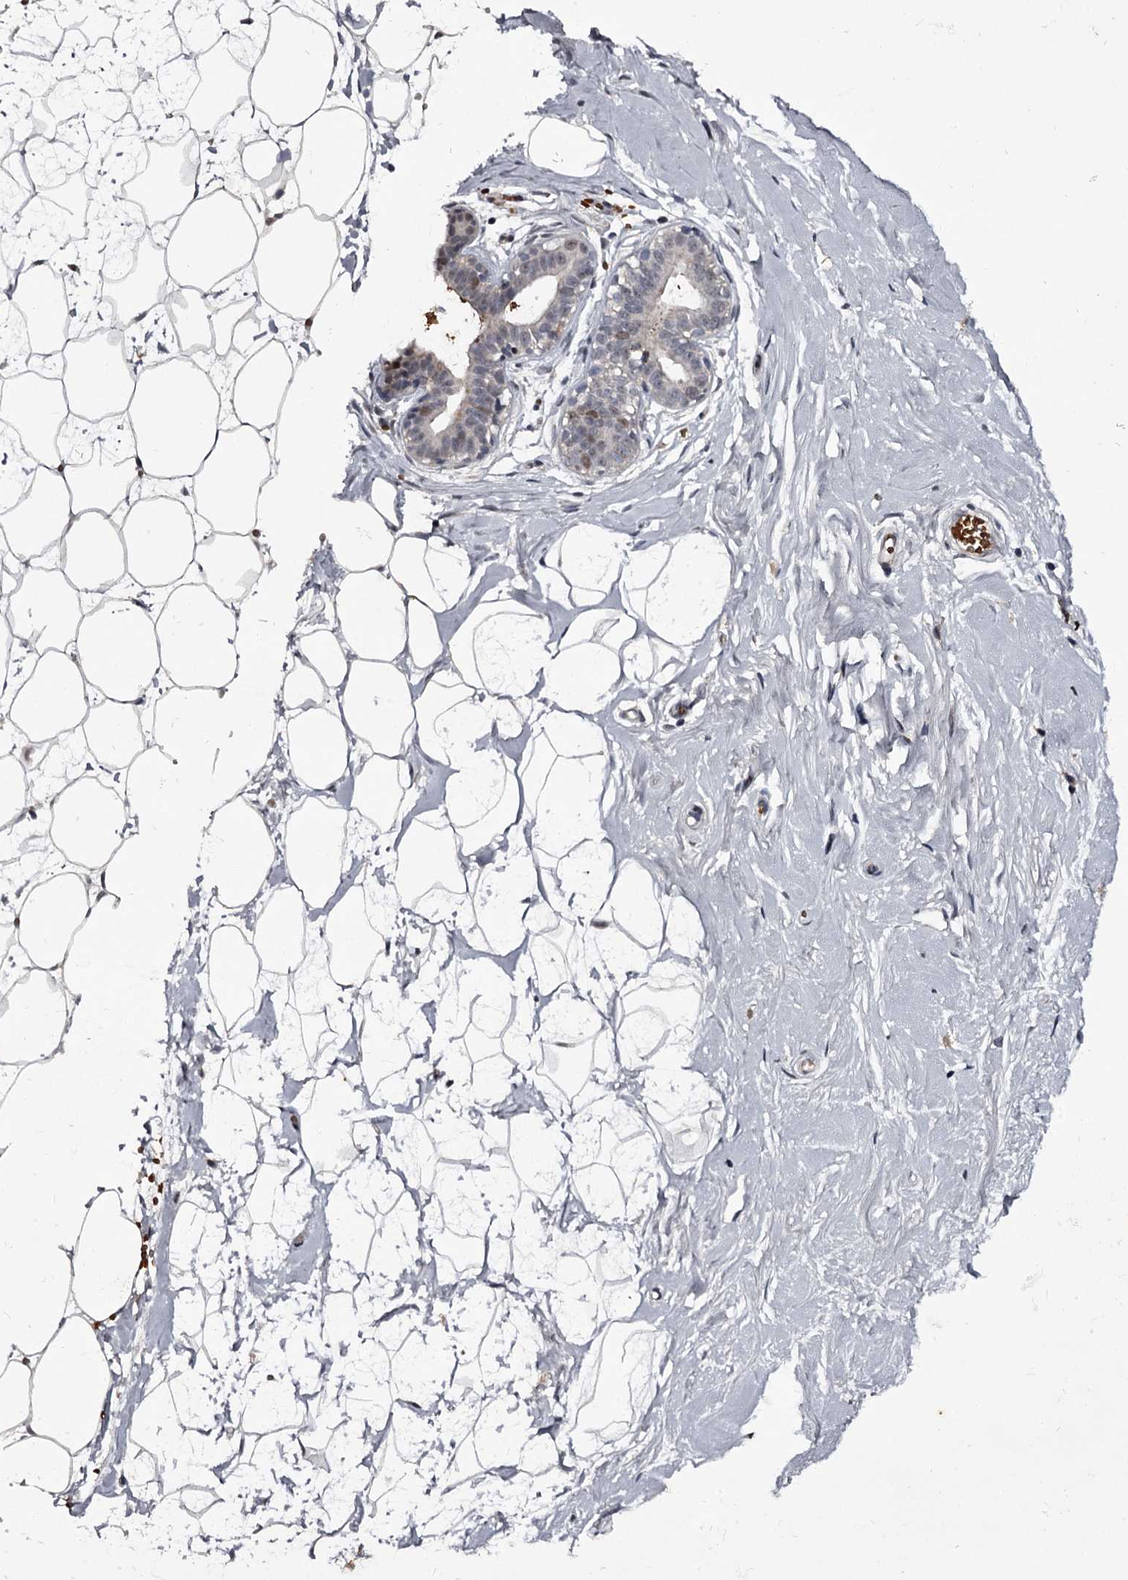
{"staining": {"intensity": "weak", "quantity": "<25%", "location": "nuclear"}, "tissue": "breast", "cell_type": "Adipocytes", "image_type": "normal", "snomed": [{"axis": "morphology", "description": "Normal tissue, NOS"}, {"axis": "morphology", "description": "Adenoma, NOS"}, {"axis": "topography", "description": "Breast"}], "caption": "Histopathology image shows no protein staining in adipocytes of normal breast. (DAB (3,3'-diaminobenzidine) immunohistochemistry (IHC) visualized using brightfield microscopy, high magnification).", "gene": "RNF44", "patient": {"sex": "female", "age": 23}}